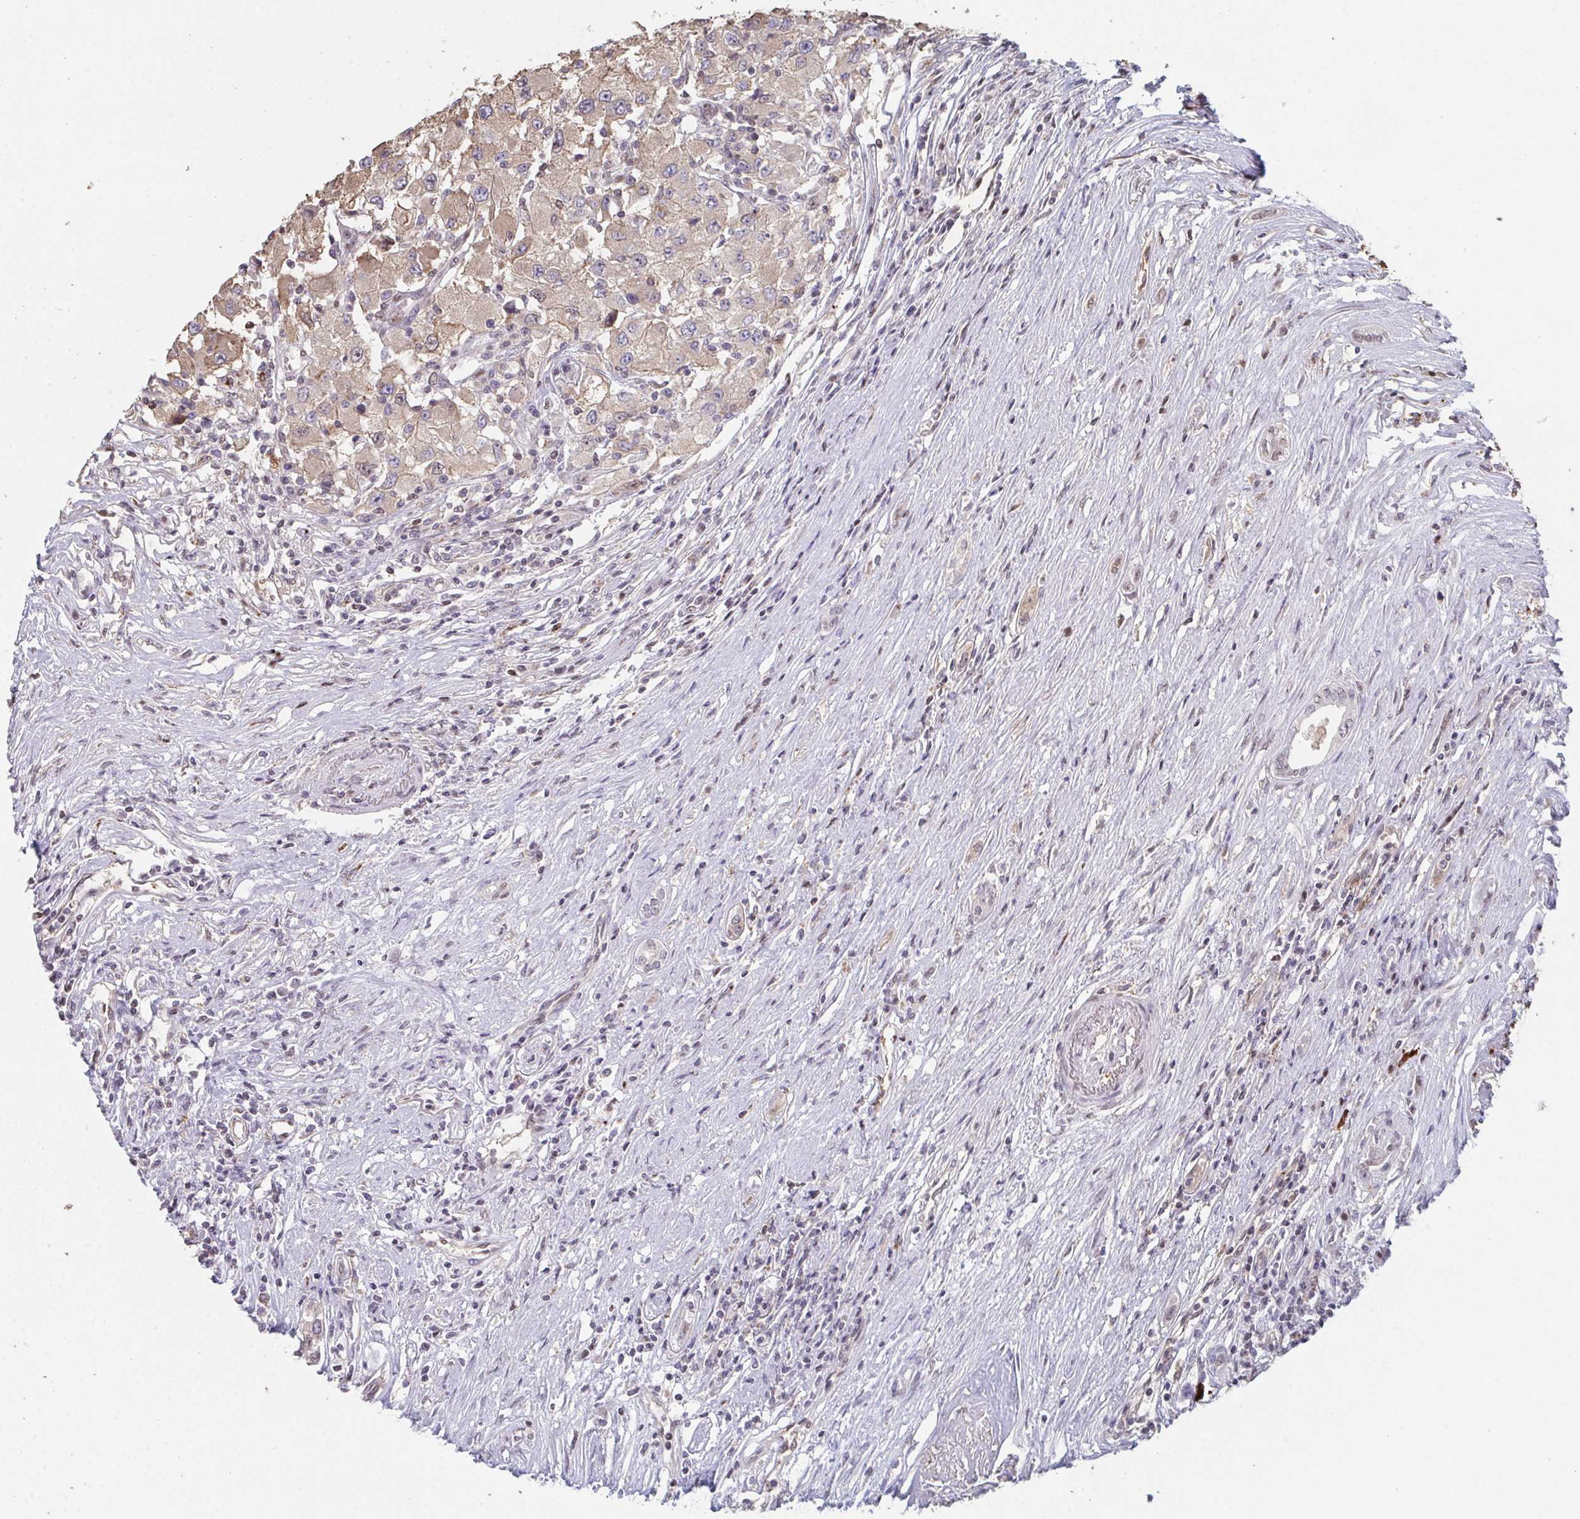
{"staining": {"intensity": "weak", "quantity": "25%-75%", "location": "cytoplasmic/membranous"}, "tissue": "renal cancer", "cell_type": "Tumor cells", "image_type": "cancer", "snomed": [{"axis": "morphology", "description": "Adenocarcinoma, NOS"}, {"axis": "topography", "description": "Kidney"}], "caption": "Immunohistochemical staining of human renal cancer (adenocarcinoma) exhibits low levels of weak cytoplasmic/membranous expression in about 25%-75% of tumor cells.", "gene": "ACD", "patient": {"sex": "female", "age": 67}}